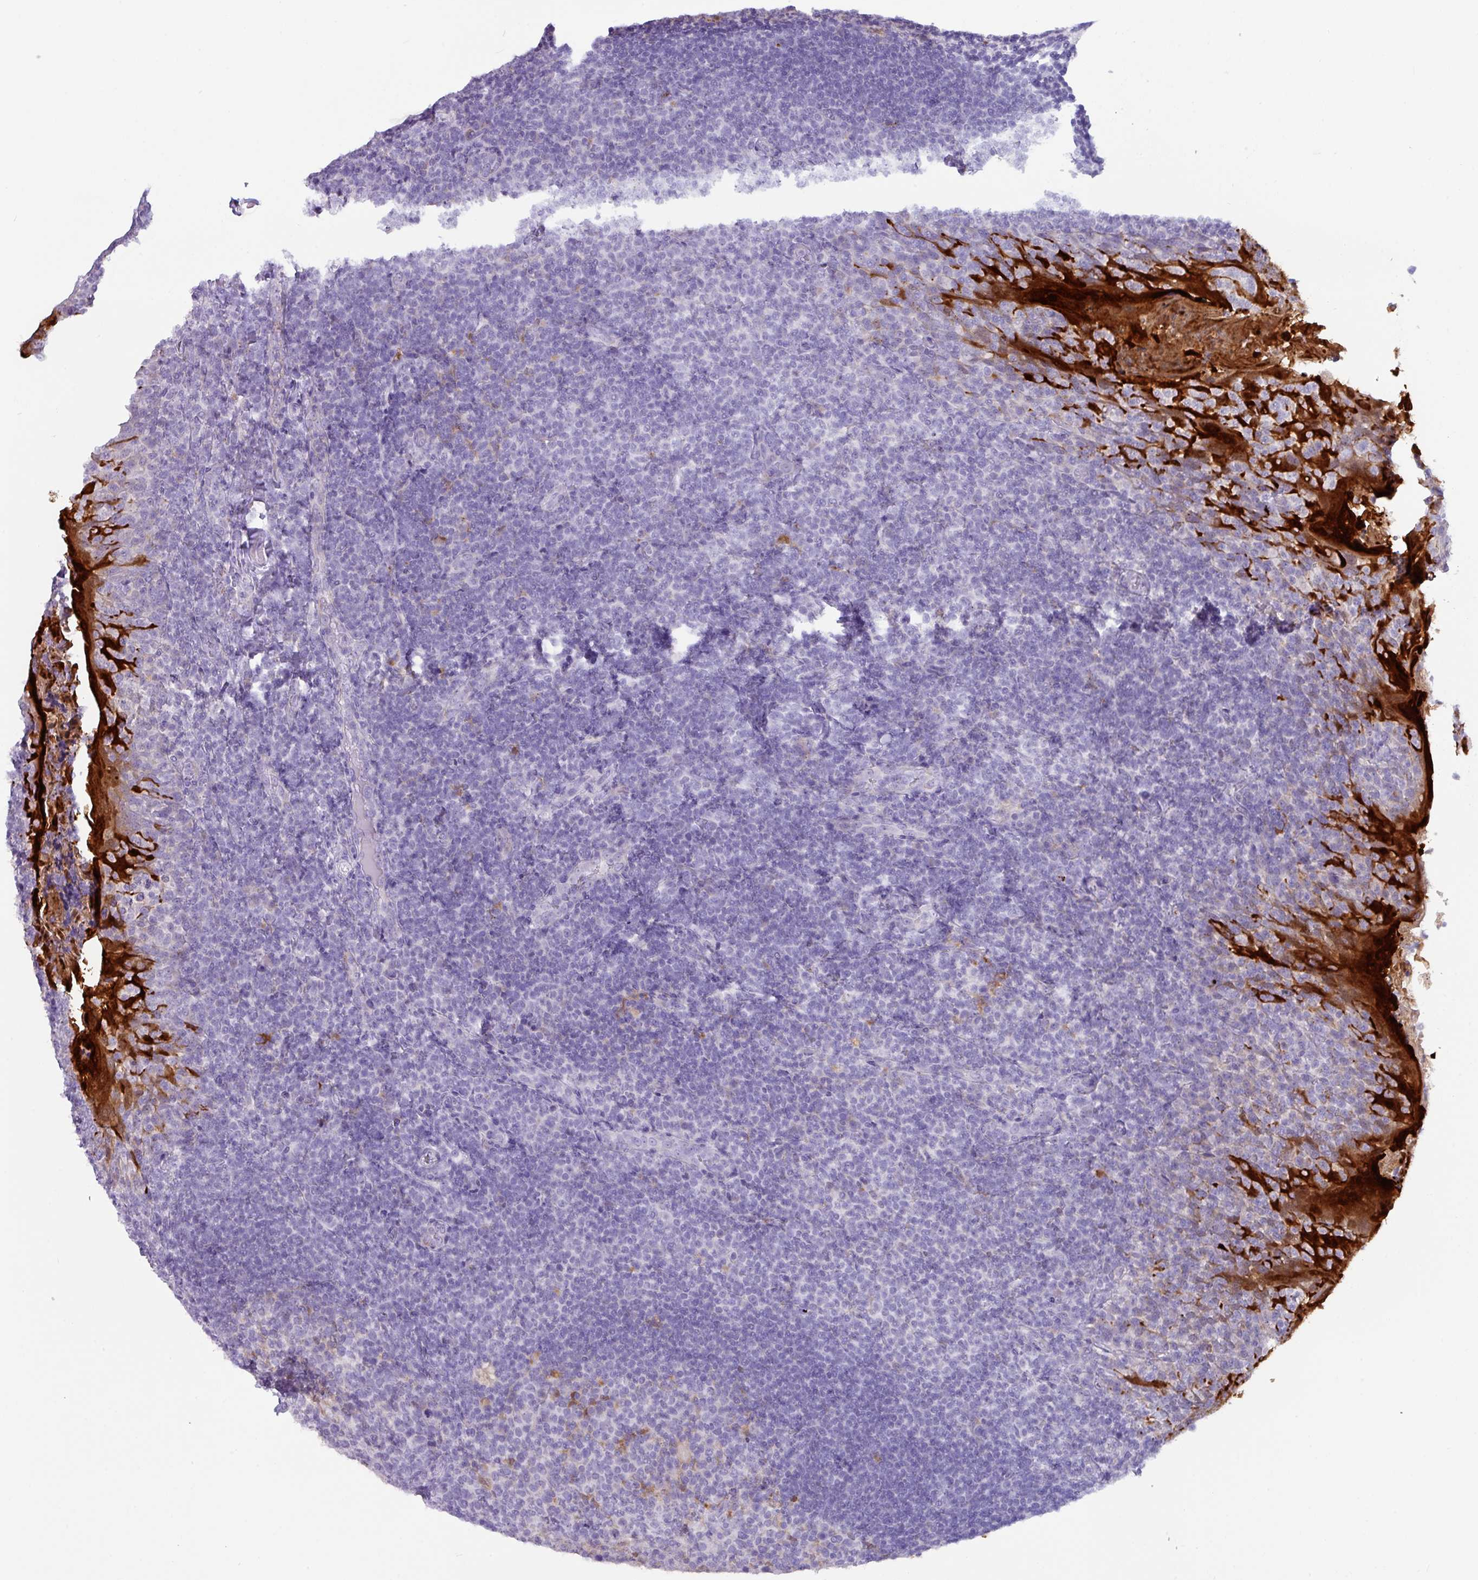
{"staining": {"intensity": "negative", "quantity": "none", "location": "none"}, "tissue": "tonsil", "cell_type": "Germinal center cells", "image_type": "normal", "snomed": [{"axis": "morphology", "description": "Normal tissue, NOS"}, {"axis": "topography", "description": "Tonsil"}], "caption": "Immunohistochemistry of benign human tonsil displays no expression in germinal center cells. (DAB (3,3'-diaminobenzidine) immunohistochemistry (IHC) with hematoxylin counter stain).", "gene": "NCCRP1", "patient": {"sex": "female", "age": 10}}